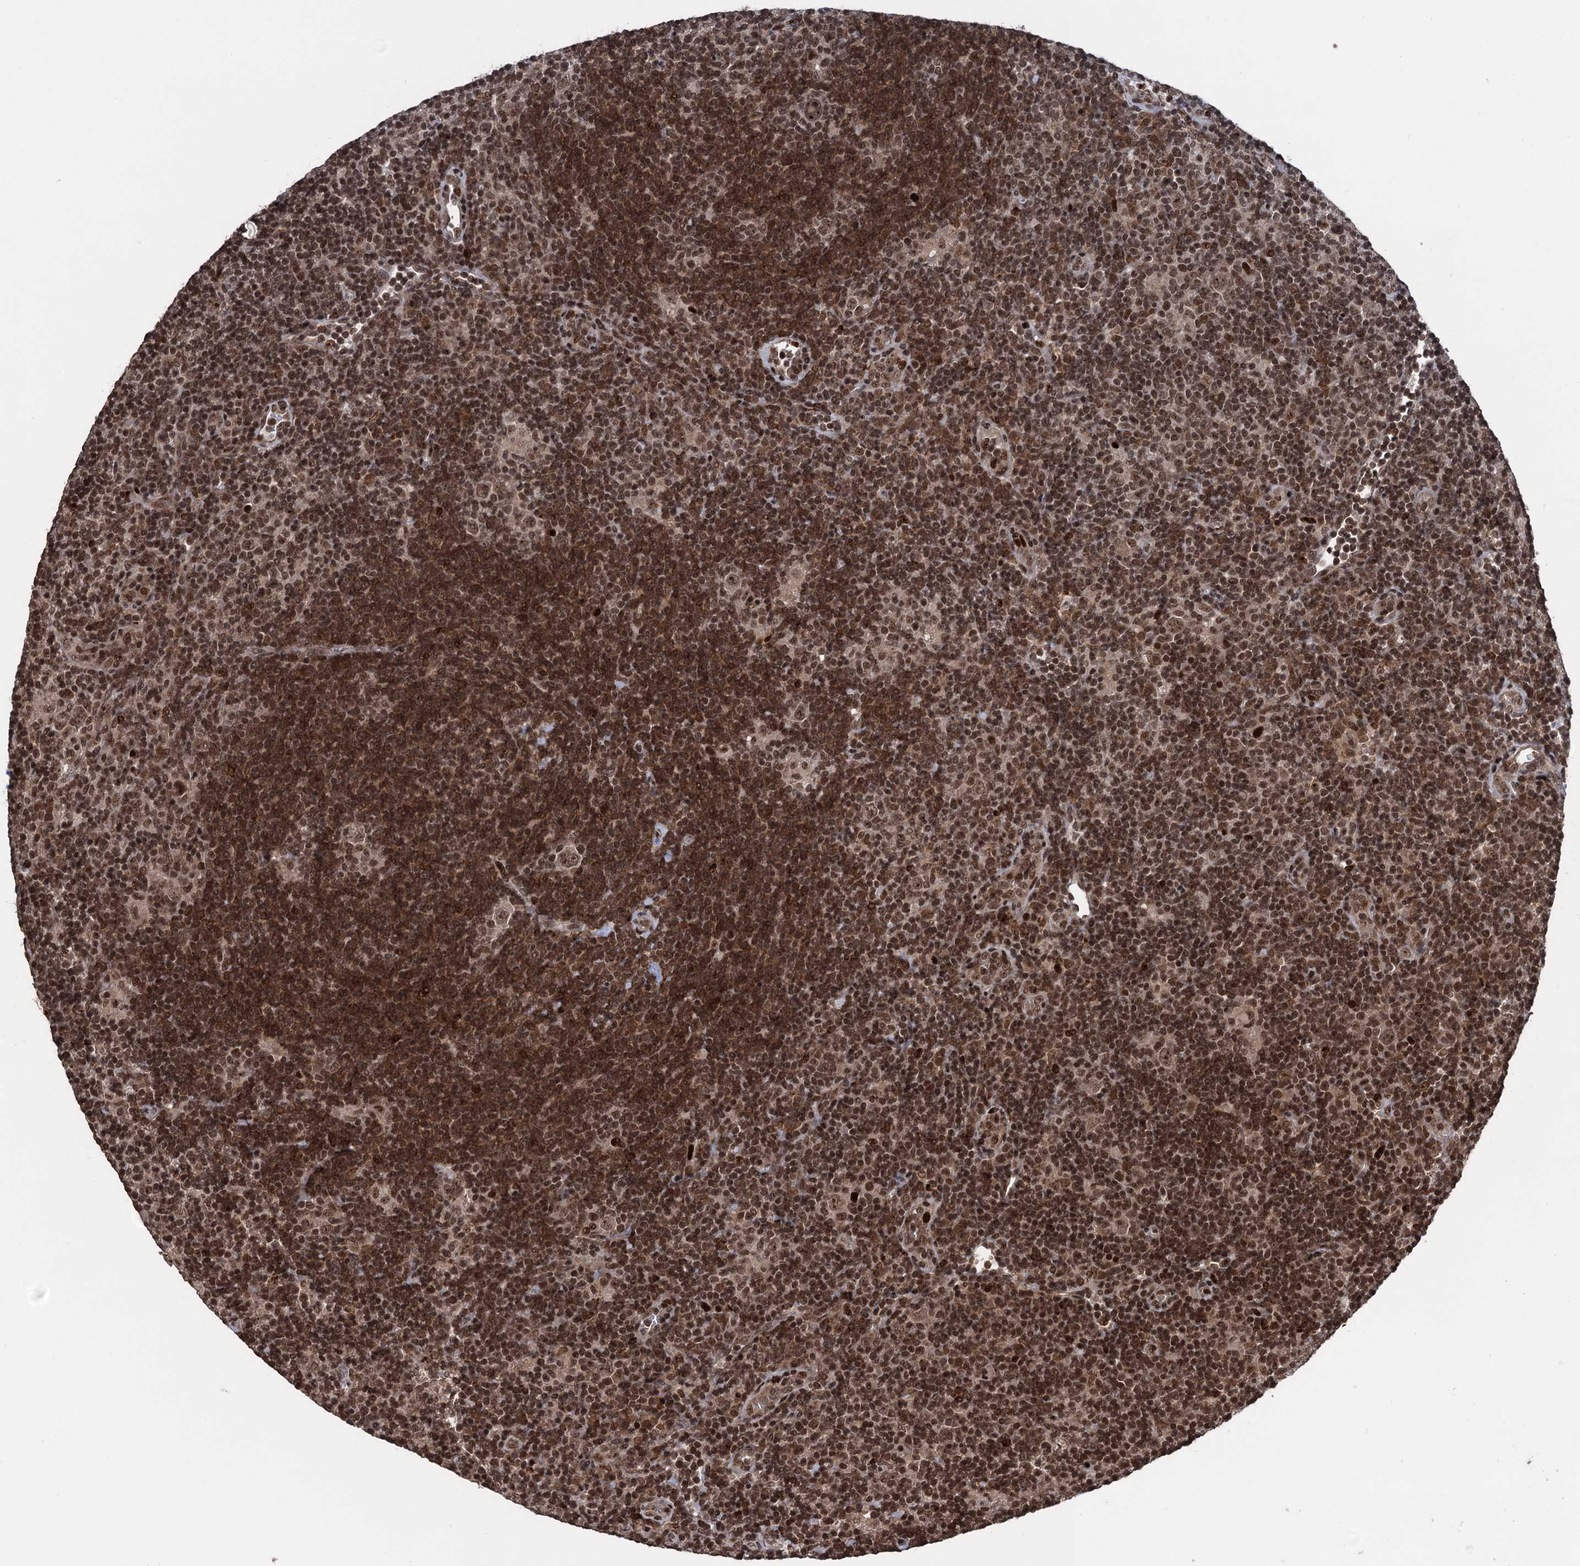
{"staining": {"intensity": "moderate", "quantity": ">75%", "location": "nuclear"}, "tissue": "lymphoma", "cell_type": "Tumor cells", "image_type": "cancer", "snomed": [{"axis": "morphology", "description": "Hodgkin's disease, NOS"}, {"axis": "topography", "description": "Lymph node"}], "caption": "Immunohistochemical staining of Hodgkin's disease shows medium levels of moderate nuclear expression in approximately >75% of tumor cells. (brown staining indicates protein expression, while blue staining denotes nuclei).", "gene": "ZNF169", "patient": {"sex": "female", "age": 57}}